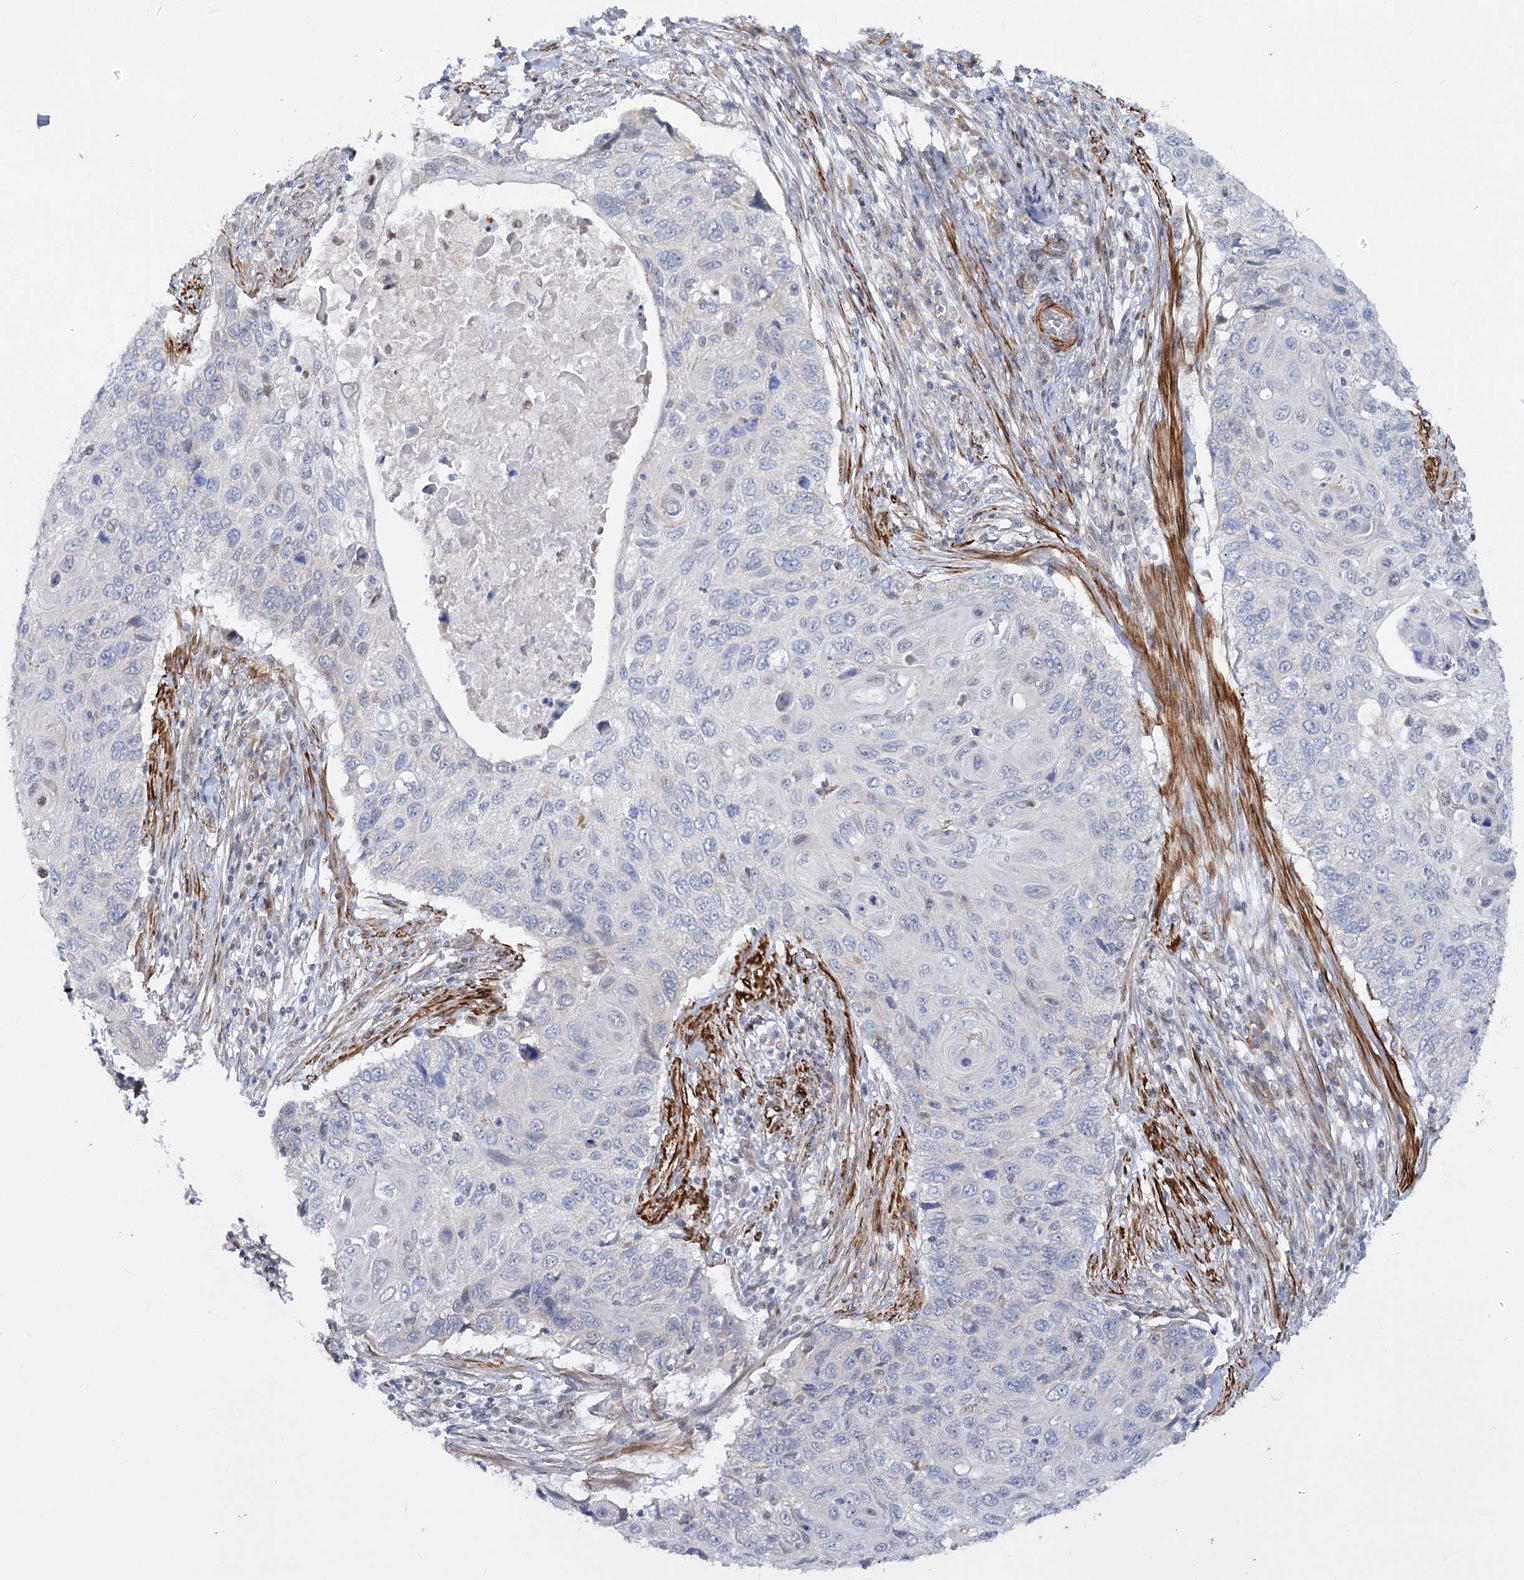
{"staining": {"intensity": "negative", "quantity": "none", "location": "none"}, "tissue": "cervical cancer", "cell_type": "Tumor cells", "image_type": "cancer", "snomed": [{"axis": "morphology", "description": "Squamous cell carcinoma, NOS"}, {"axis": "topography", "description": "Cervix"}], "caption": "This is an IHC photomicrograph of cervical cancer (squamous cell carcinoma). There is no staining in tumor cells.", "gene": "ARSI", "patient": {"sex": "female", "age": 70}}